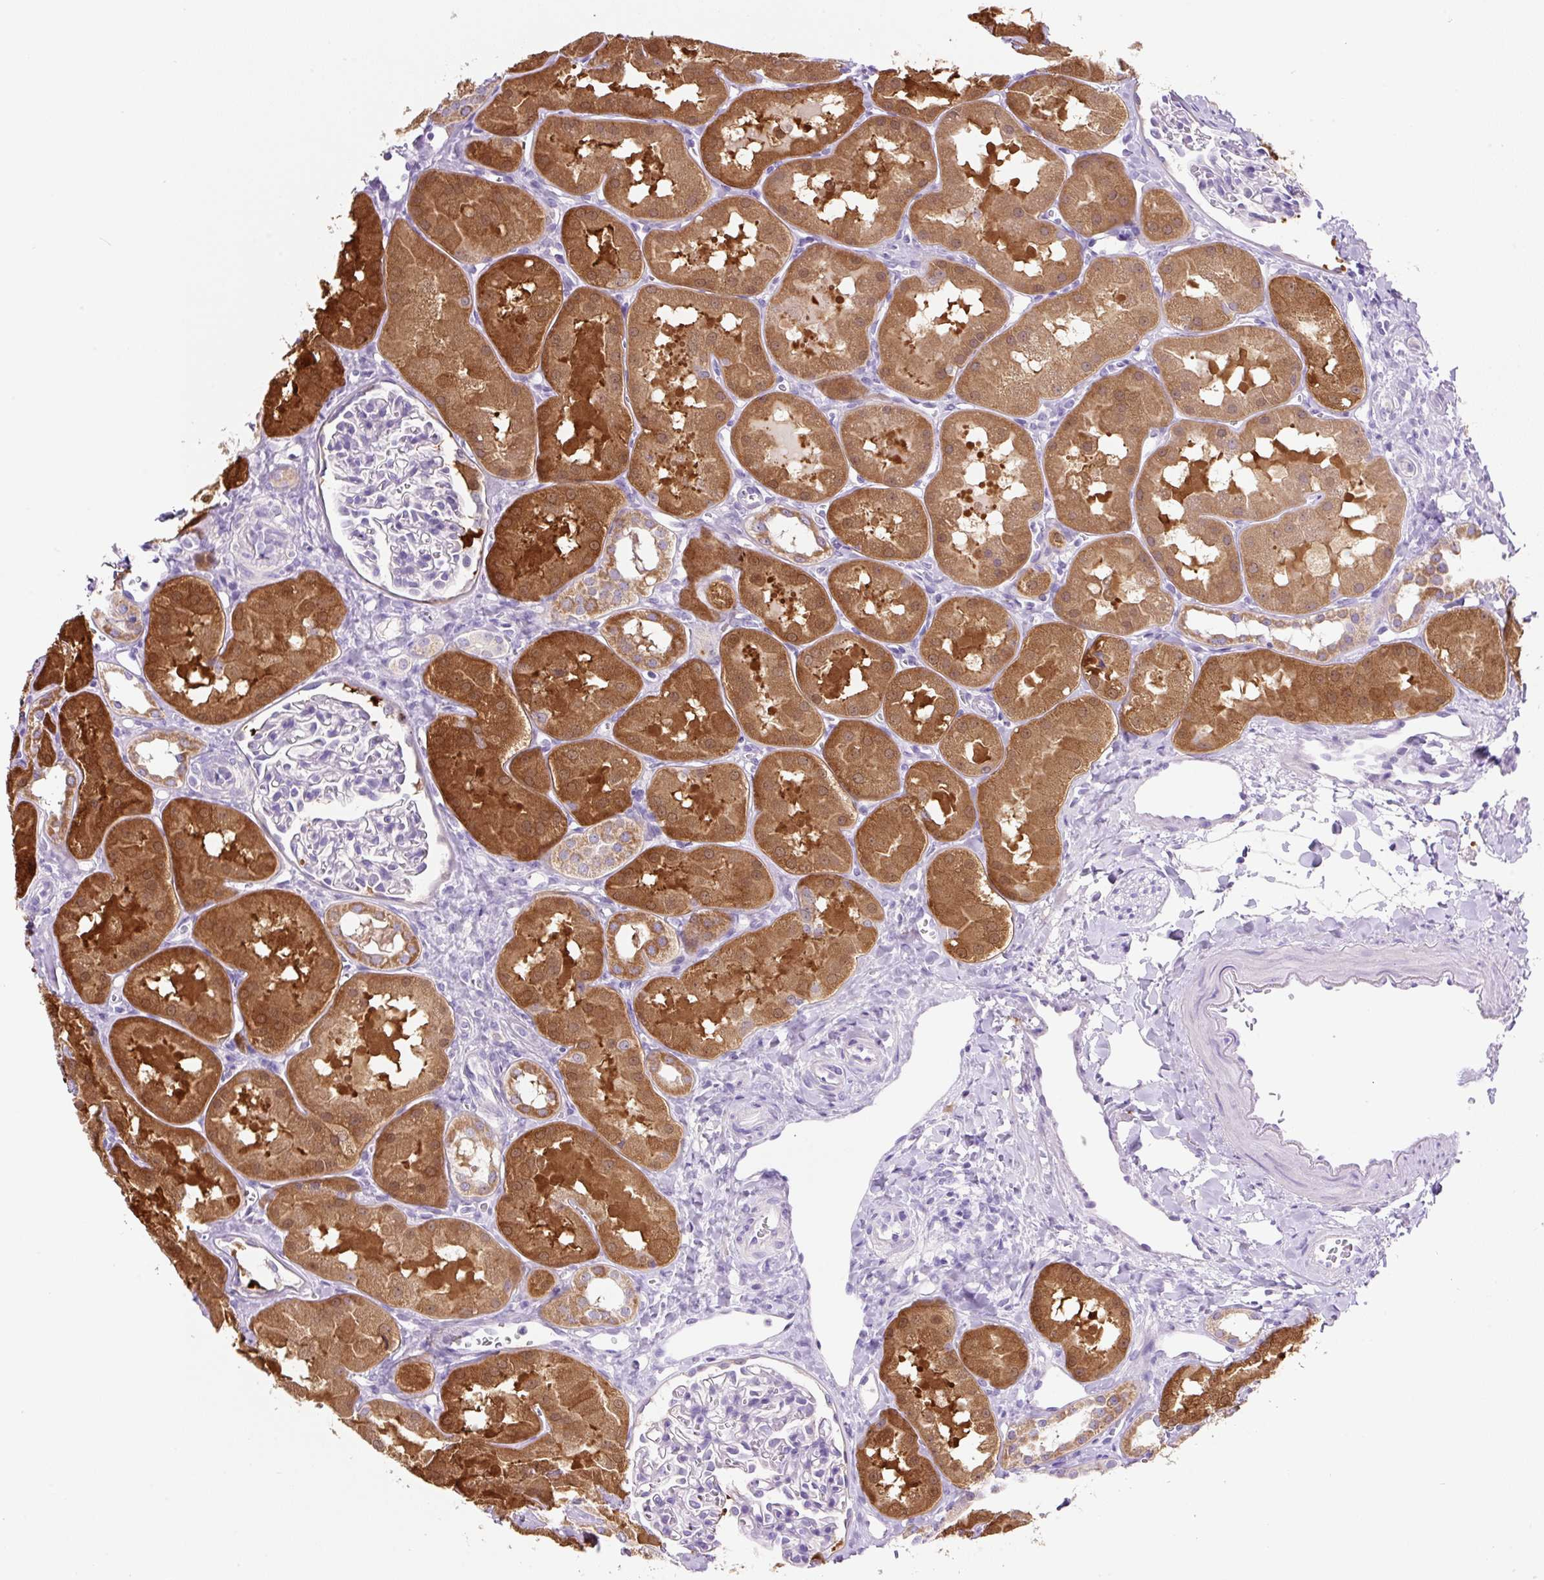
{"staining": {"intensity": "negative", "quantity": "none", "location": "none"}, "tissue": "kidney", "cell_type": "Cells in glomeruli", "image_type": "normal", "snomed": [{"axis": "morphology", "description": "Normal tissue, NOS"}, {"axis": "topography", "description": "Kidney"}, {"axis": "topography", "description": "Urinary bladder"}], "caption": "This image is of benign kidney stained with IHC to label a protein in brown with the nuclei are counter-stained blue. There is no expression in cells in glomeruli.", "gene": "NDST3", "patient": {"sex": "male", "age": 16}}